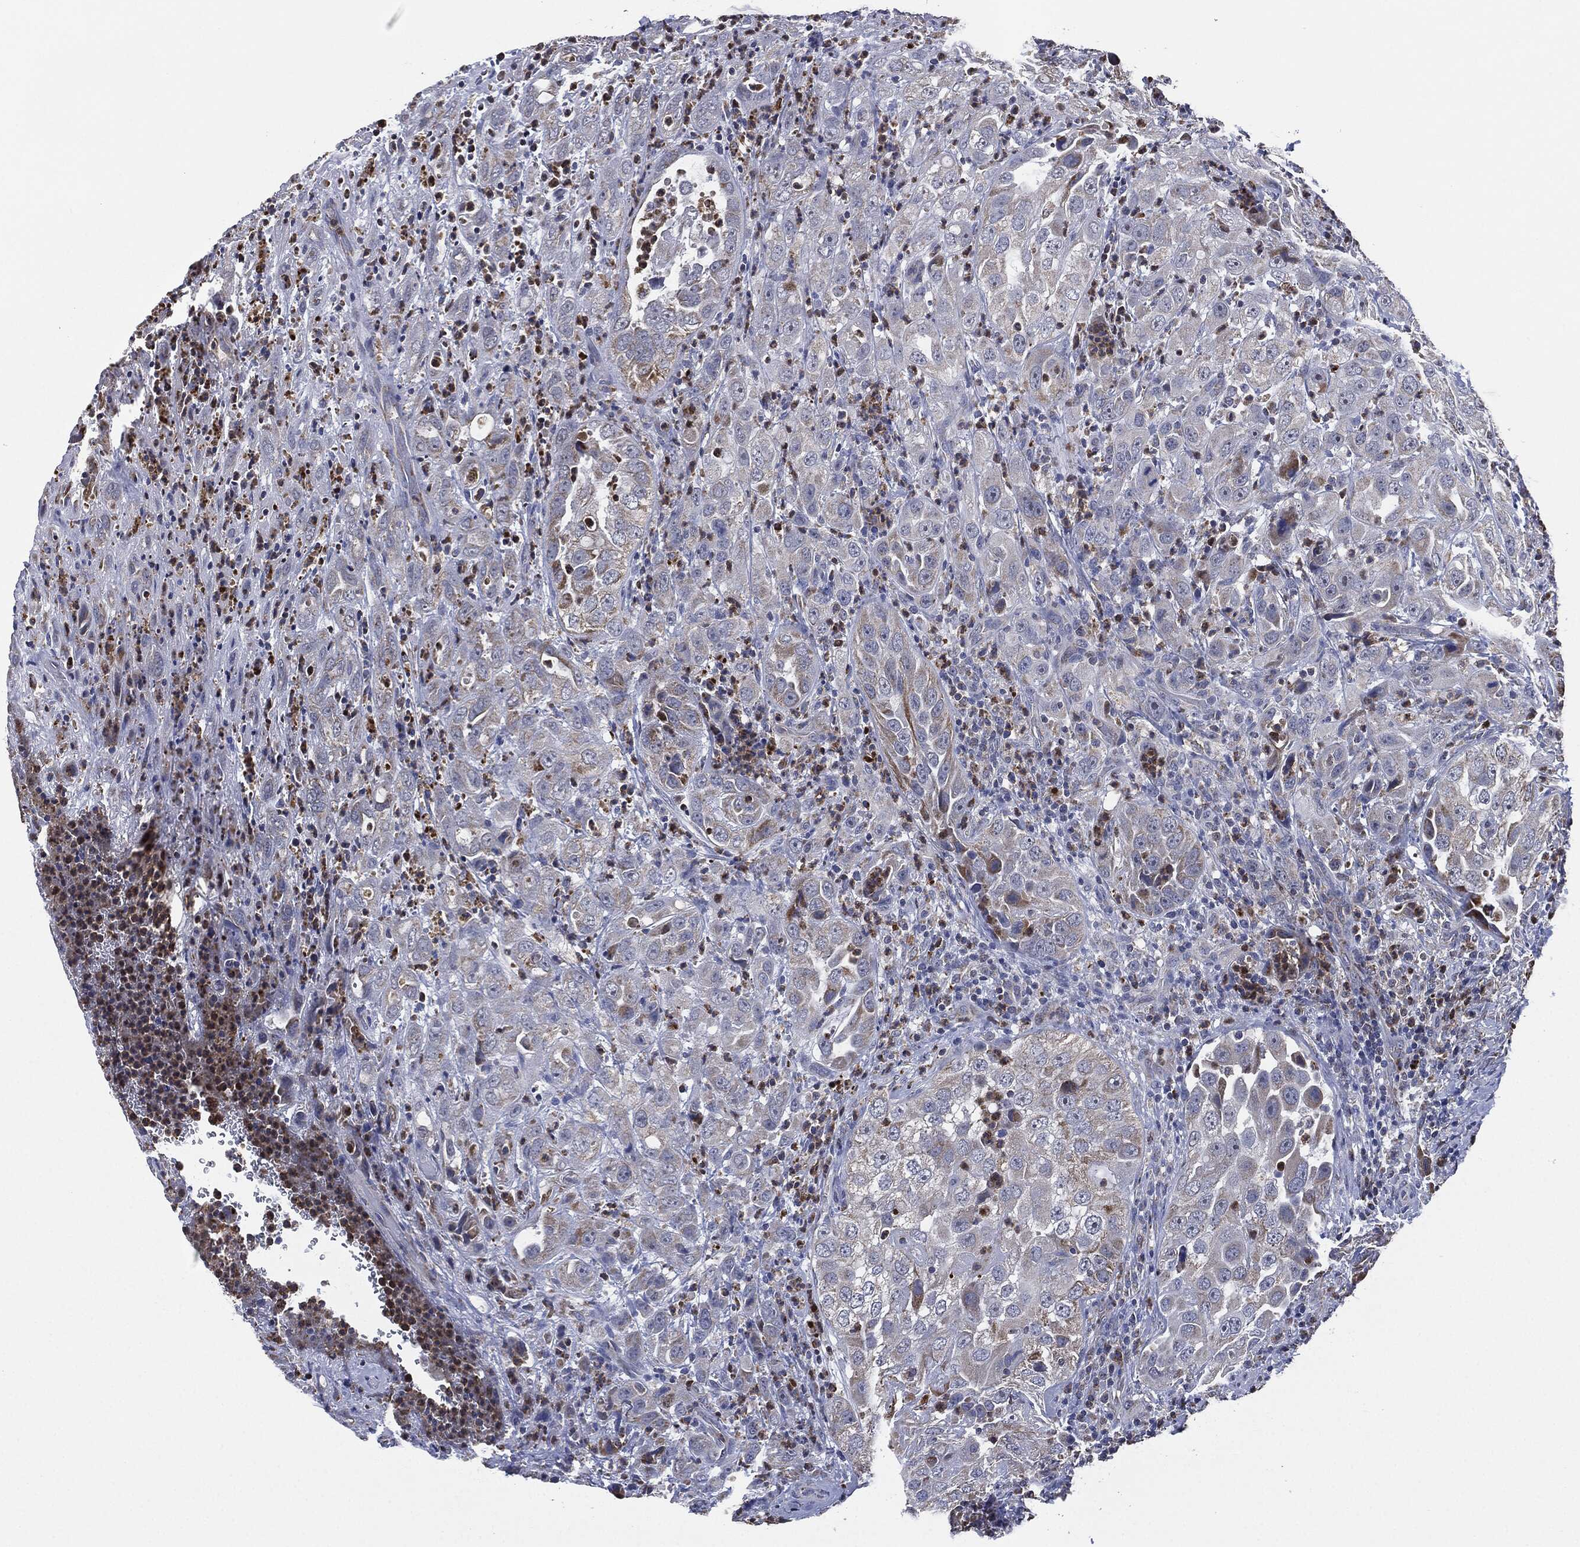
{"staining": {"intensity": "negative", "quantity": "none", "location": "none"}, "tissue": "urothelial cancer", "cell_type": "Tumor cells", "image_type": "cancer", "snomed": [{"axis": "morphology", "description": "Urothelial carcinoma, High grade"}, {"axis": "topography", "description": "Urinary bladder"}], "caption": "This is an IHC histopathology image of high-grade urothelial carcinoma. There is no positivity in tumor cells.", "gene": "NDUFV2", "patient": {"sex": "female", "age": 41}}